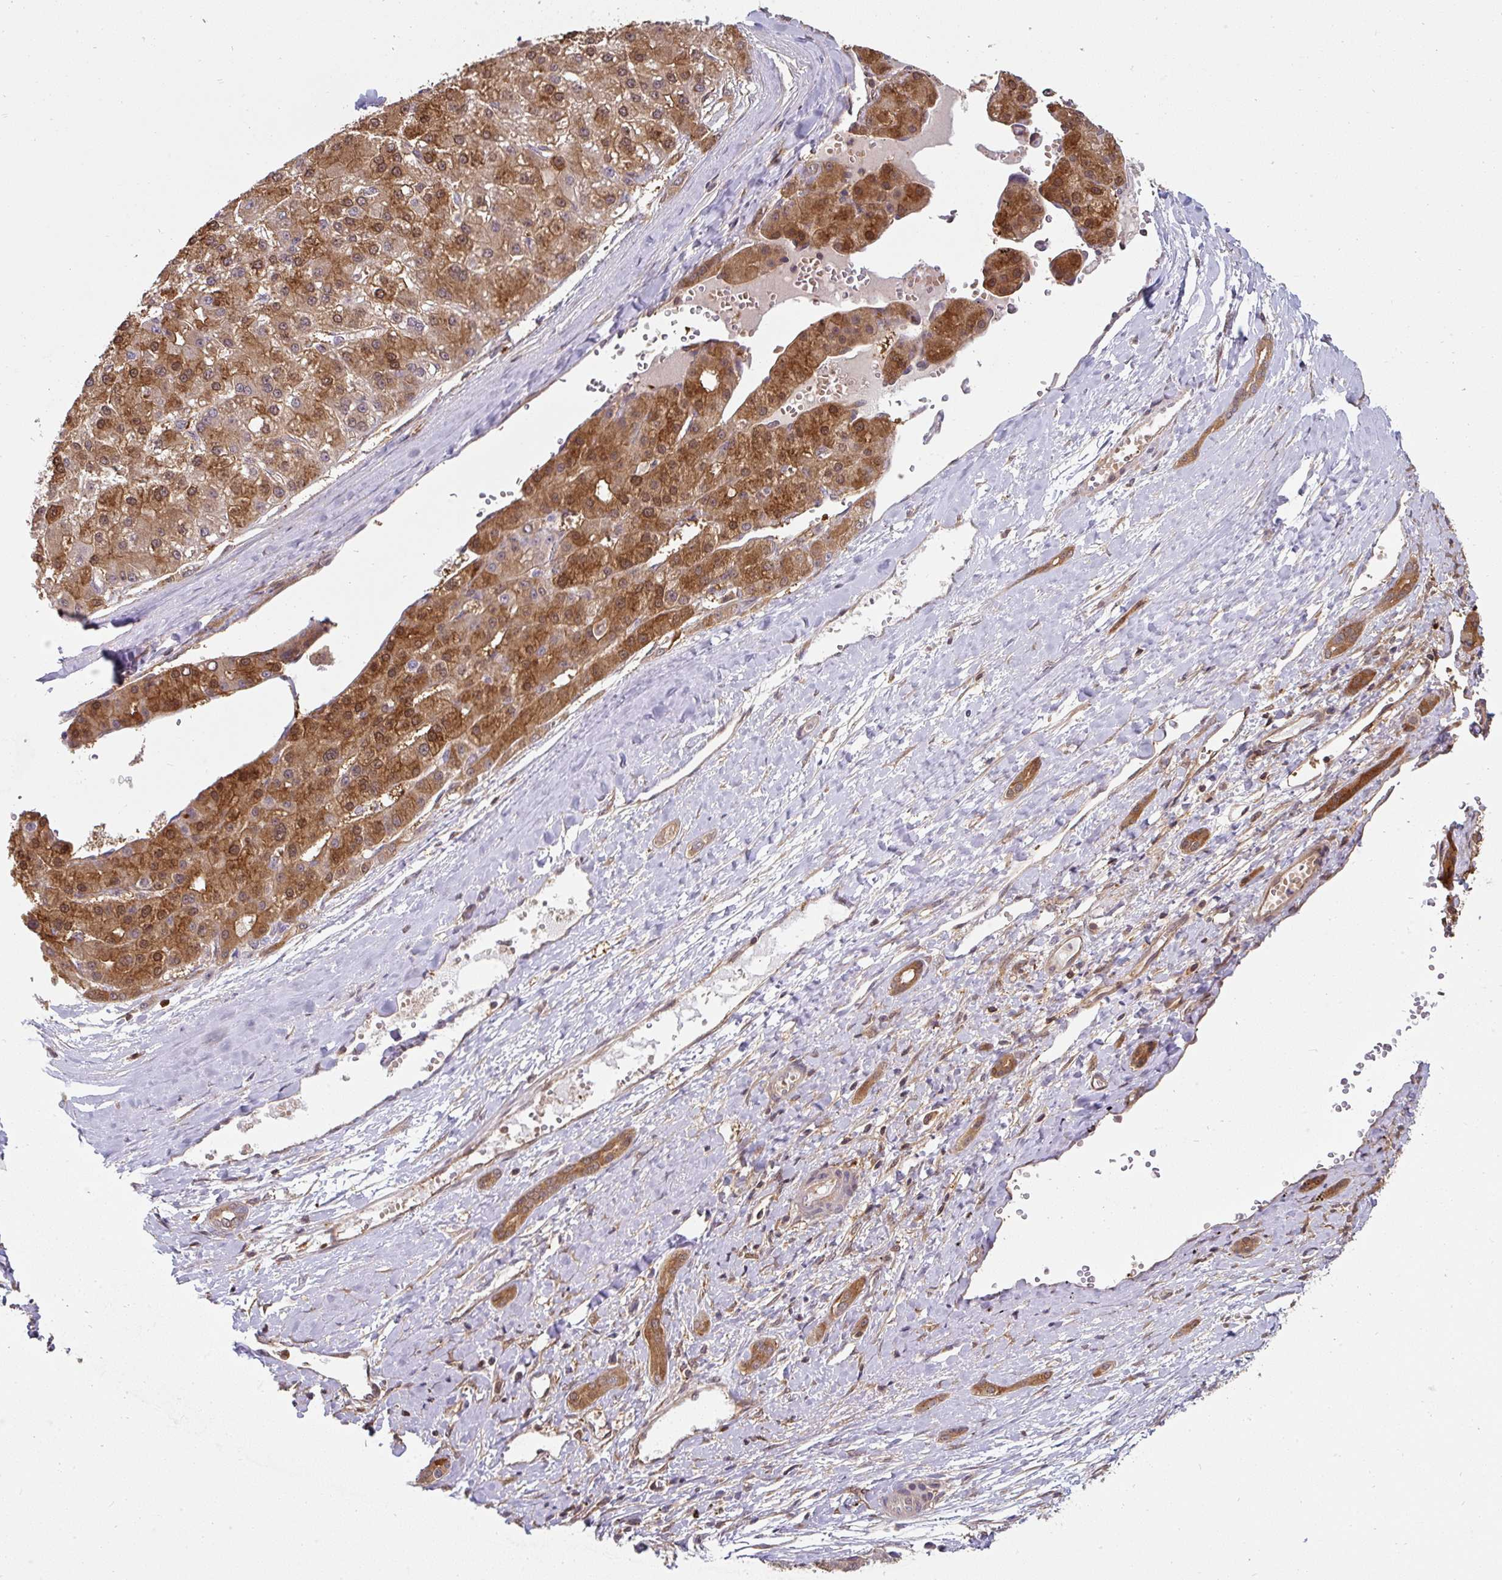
{"staining": {"intensity": "moderate", "quantity": ">75%", "location": "cytoplasmic/membranous,nuclear"}, "tissue": "liver cancer", "cell_type": "Tumor cells", "image_type": "cancer", "snomed": [{"axis": "morphology", "description": "Carcinoma, Hepatocellular, NOS"}, {"axis": "topography", "description": "Liver"}], "caption": "Protein expression analysis of human hepatocellular carcinoma (liver) reveals moderate cytoplasmic/membranous and nuclear staining in about >75% of tumor cells.", "gene": "ST13", "patient": {"sex": "male", "age": 67}}